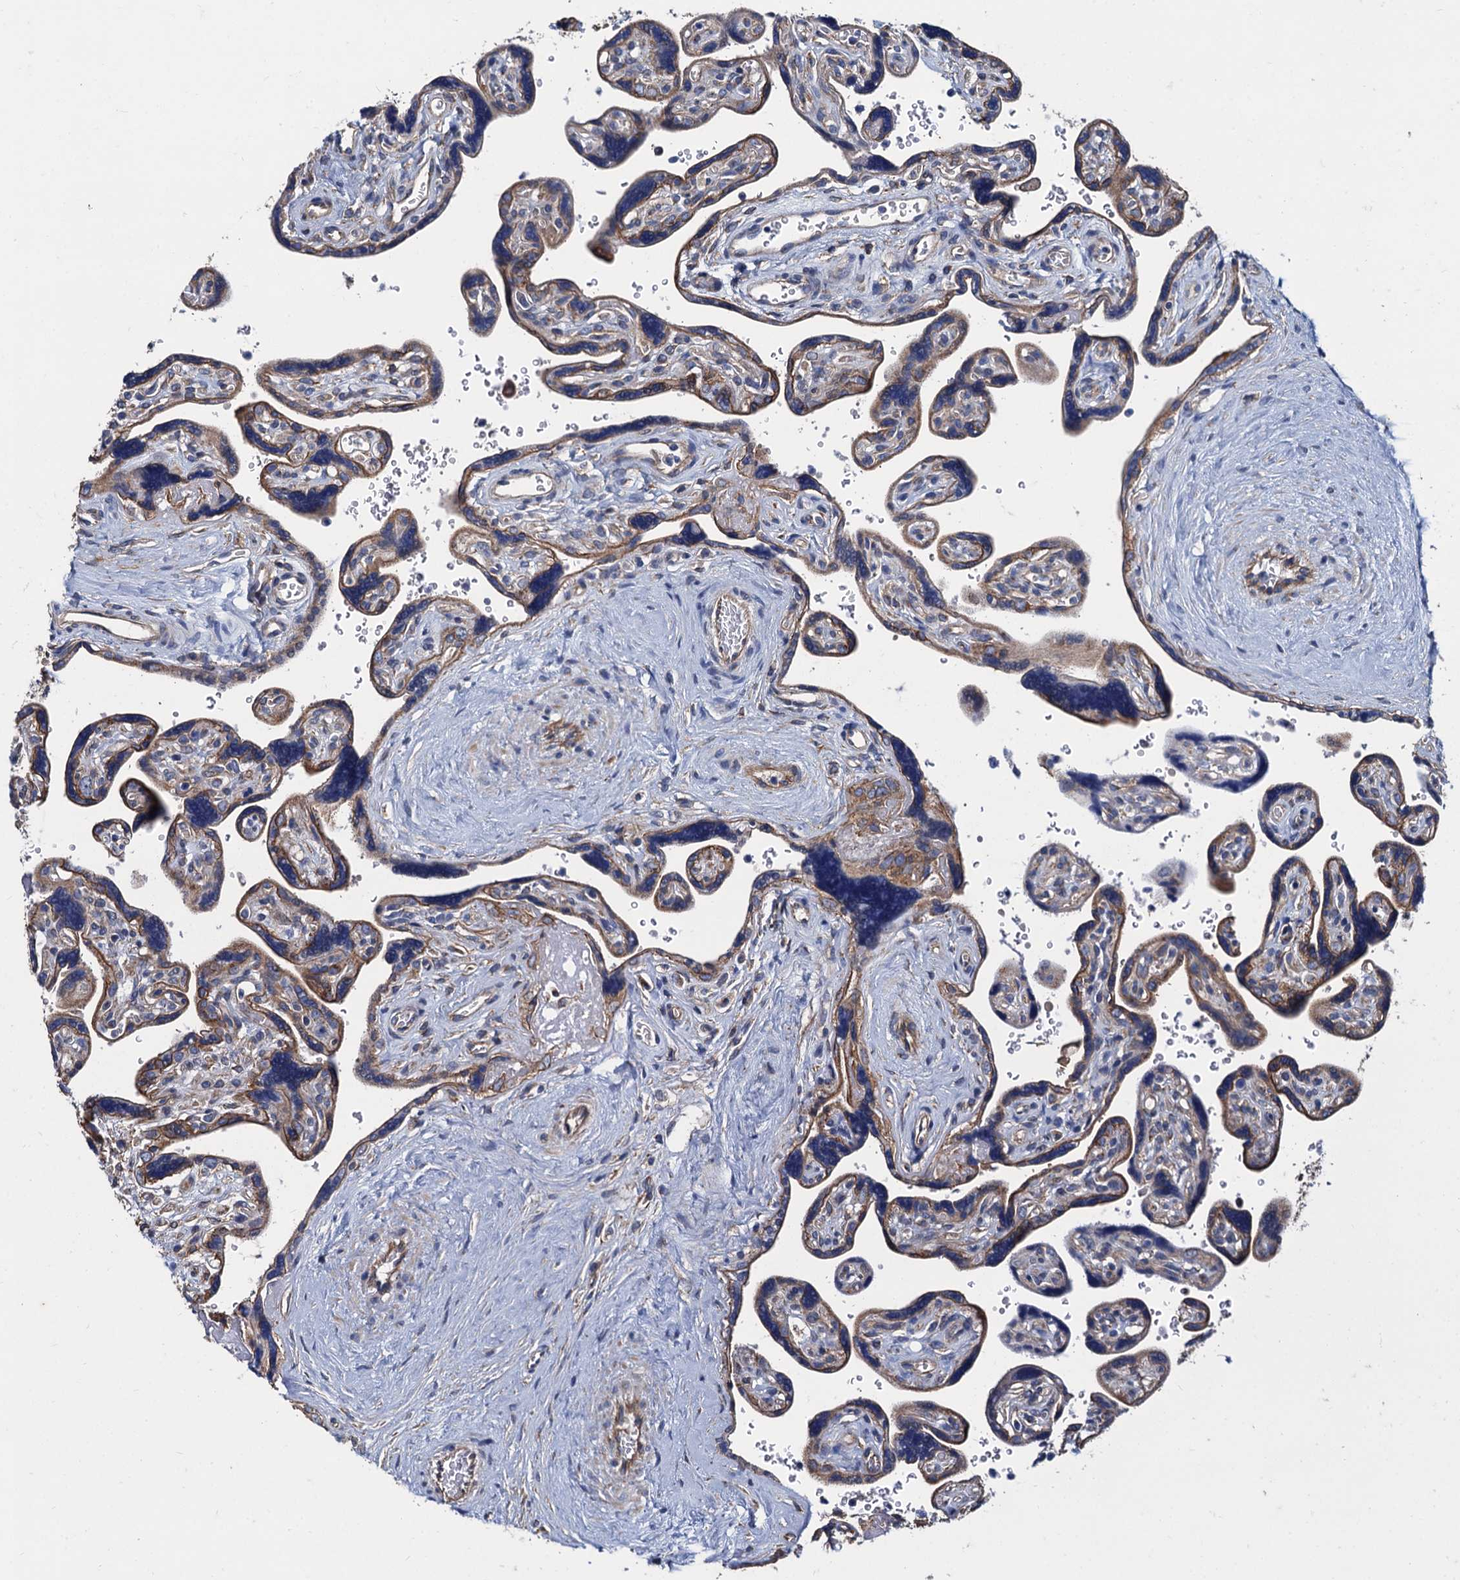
{"staining": {"intensity": "moderate", "quantity": "25%-75%", "location": "cytoplasmic/membranous"}, "tissue": "placenta", "cell_type": "Trophoblastic cells", "image_type": "normal", "snomed": [{"axis": "morphology", "description": "Normal tissue, NOS"}, {"axis": "topography", "description": "Placenta"}], "caption": "Protein expression analysis of unremarkable placenta reveals moderate cytoplasmic/membranous expression in approximately 25%-75% of trophoblastic cells. The protein of interest is shown in brown color, while the nuclei are stained blue.", "gene": "NGRN", "patient": {"sex": "female", "age": 39}}